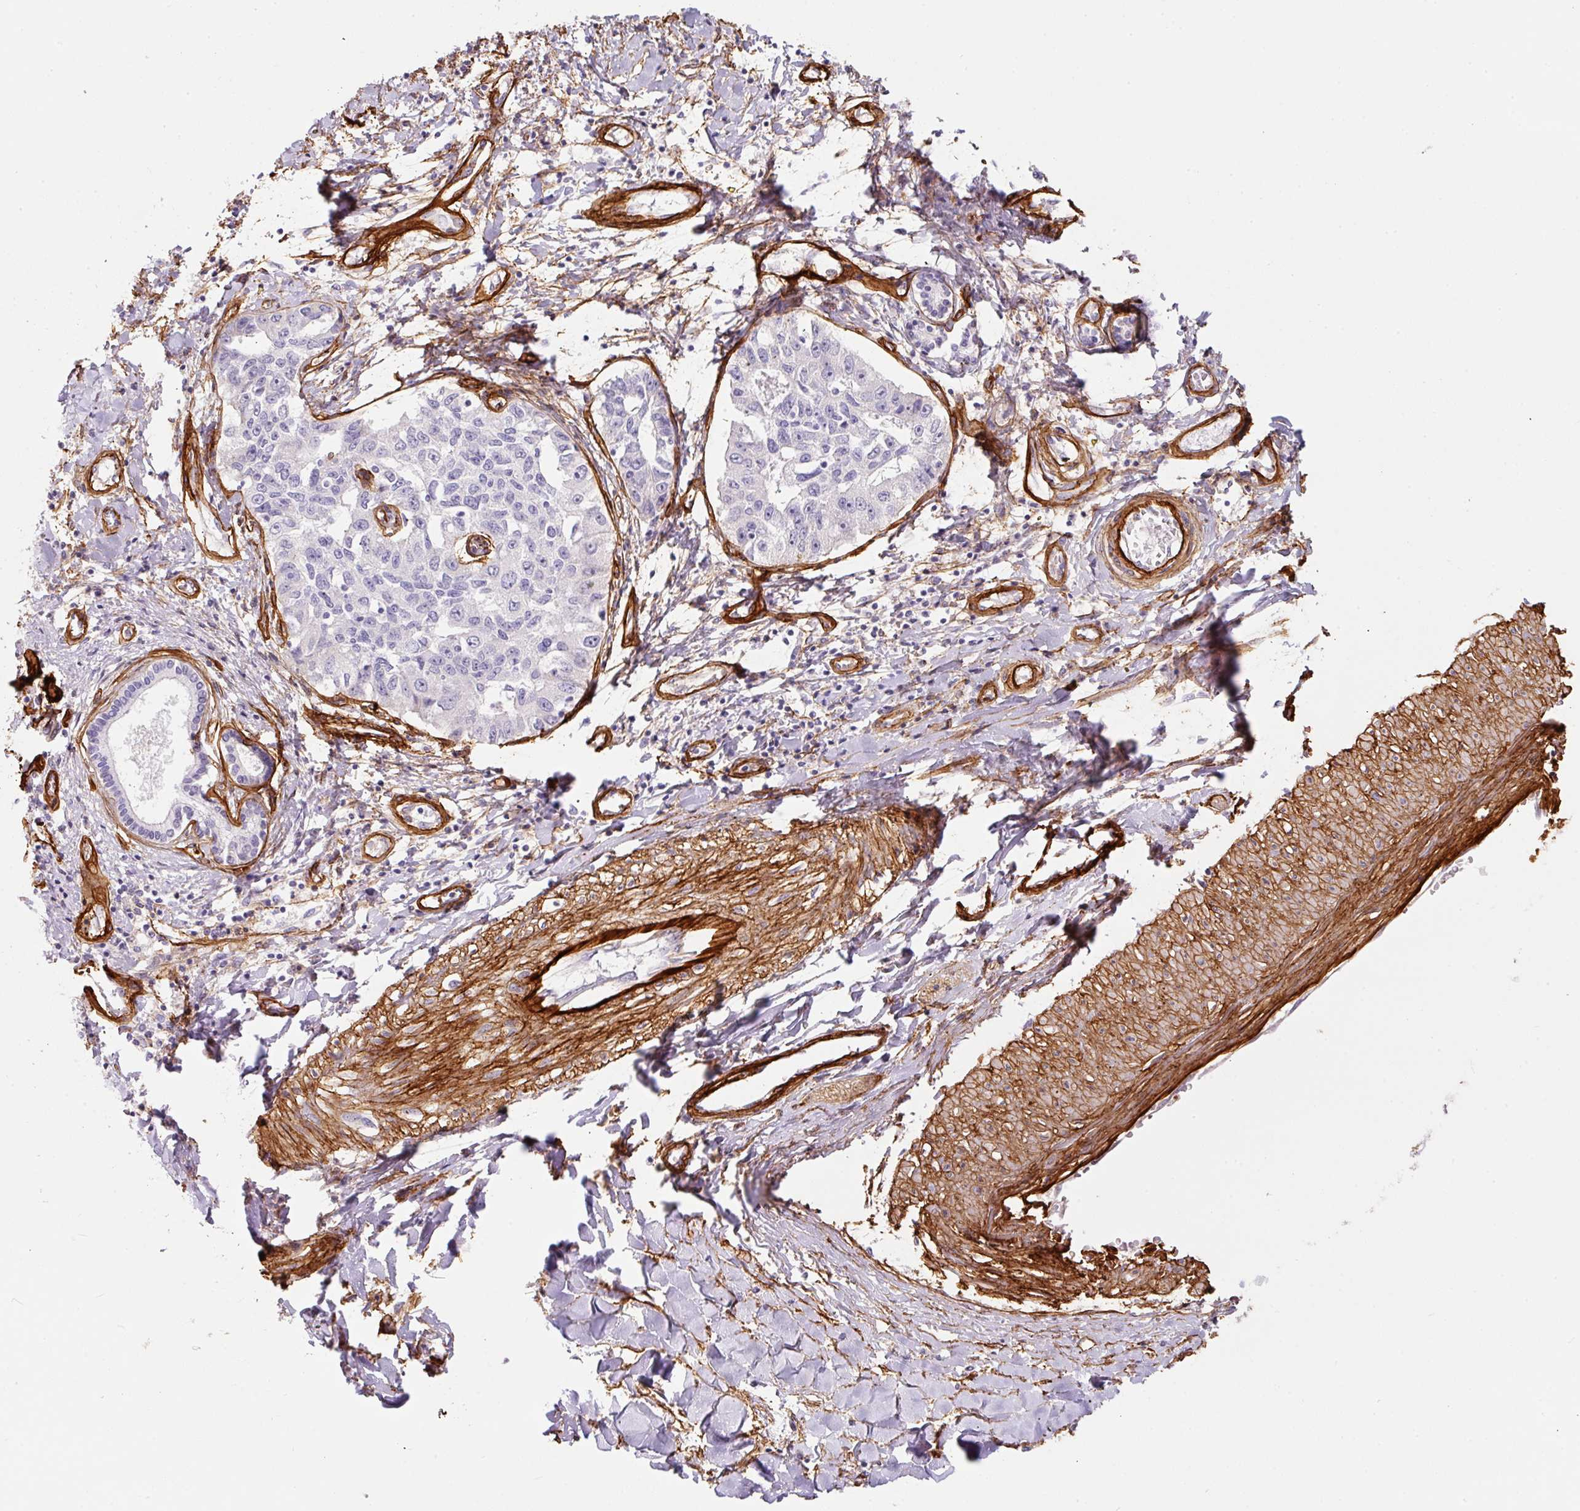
{"staining": {"intensity": "negative", "quantity": "none", "location": "none"}, "tissue": "liver cancer", "cell_type": "Tumor cells", "image_type": "cancer", "snomed": [{"axis": "morphology", "description": "Cholangiocarcinoma"}, {"axis": "topography", "description": "Liver"}], "caption": "The immunohistochemistry micrograph has no significant positivity in tumor cells of liver cholangiocarcinoma tissue. (DAB immunohistochemistry (IHC) with hematoxylin counter stain).", "gene": "LOXL4", "patient": {"sex": "male", "age": 59}}